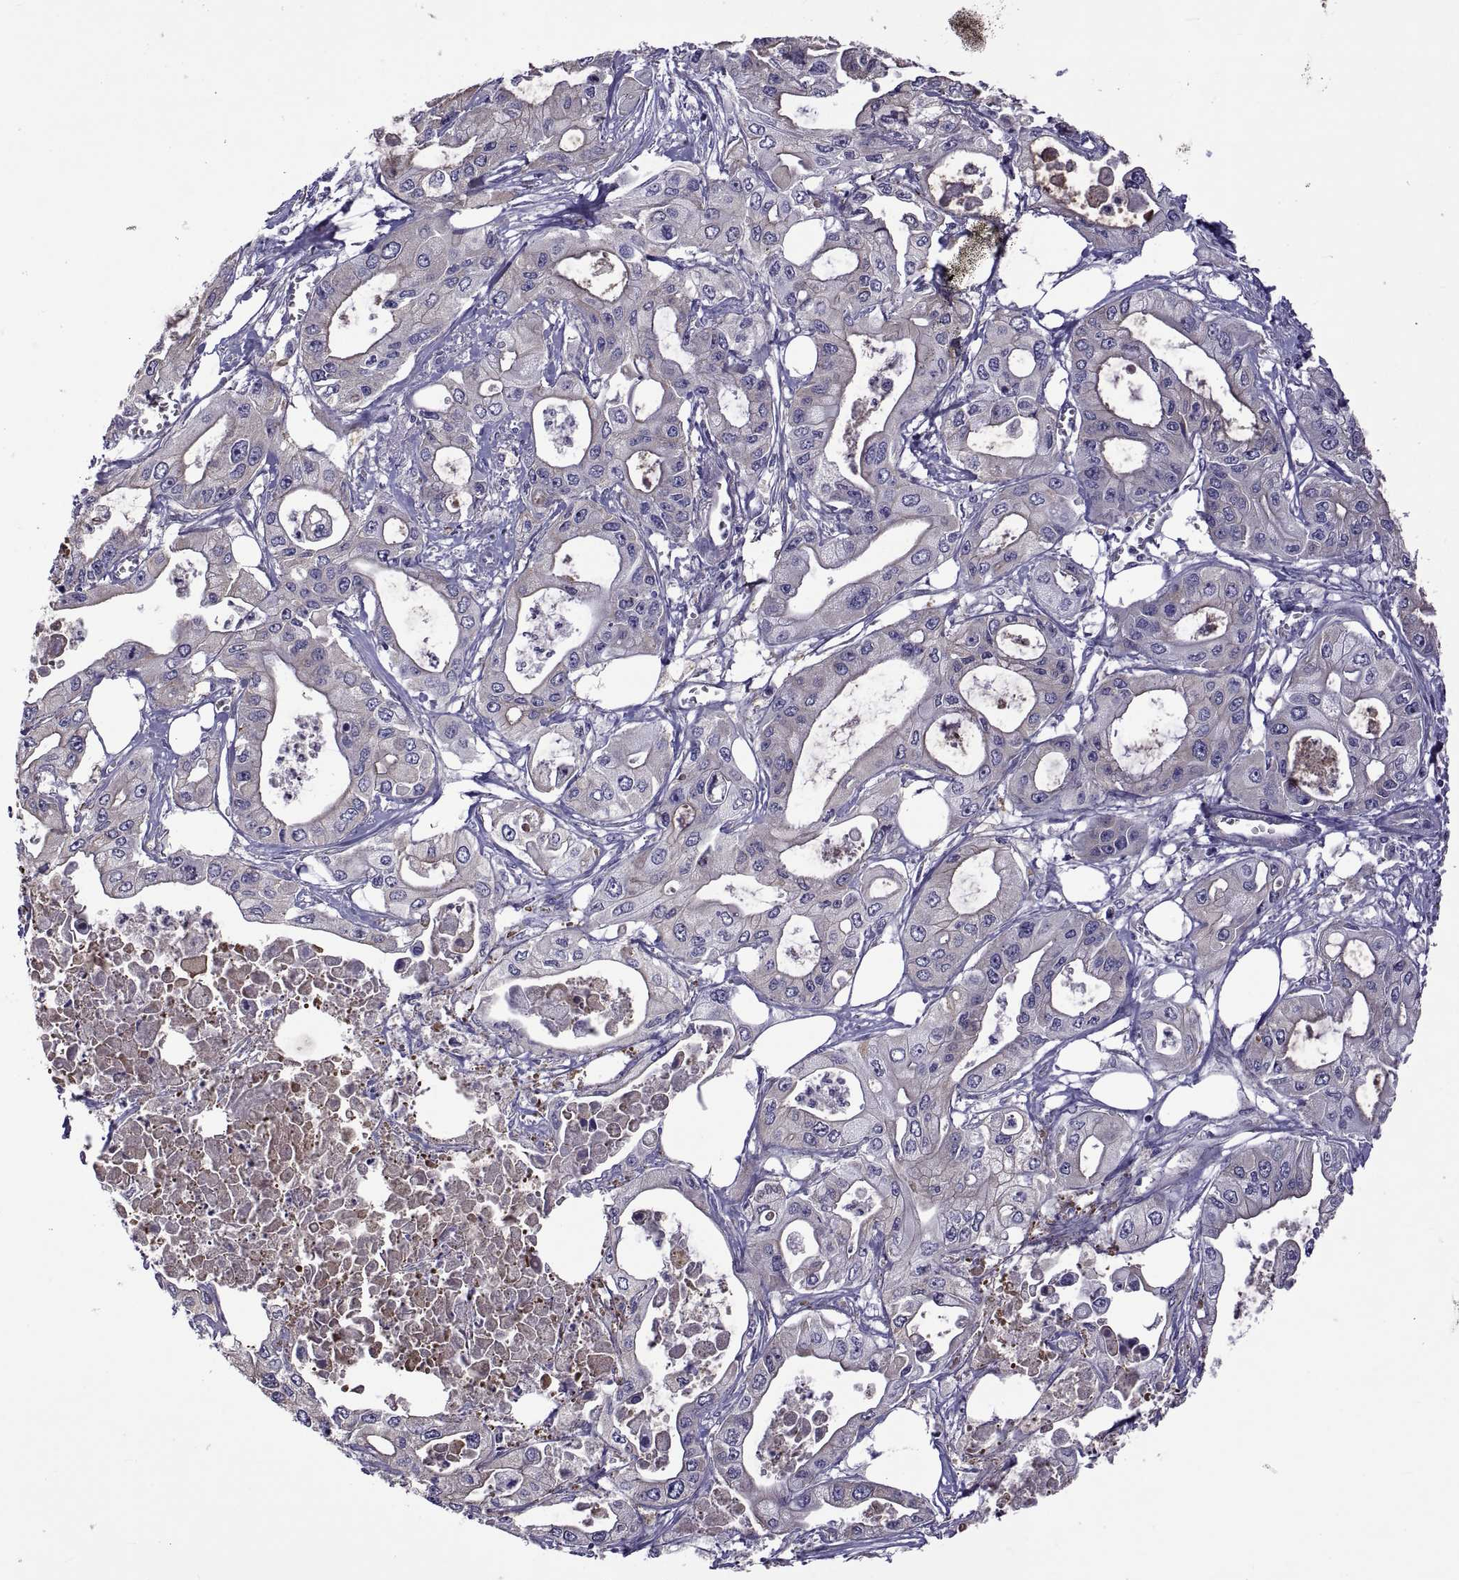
{"staining": {"intensity": "negative", "quantity": "none", "location": "none"}, "tissue": "pancreatic cancer", "cell_type": "Tumor cells", "image_type": "cancer", "snomed": [{"axis": "morphology", "description": "Adenocarcinoma, NOS"}, {"axis": "topography", "description": "Pancreas"}], "caption": "Immunohistochemistry (IHC) of pancreatic adenocarcinoma reveals no expression in tumor cells. Nuclei are stained in blue.", "gene": "TMC3", "patient": {"sex": "male", "age": 70}}